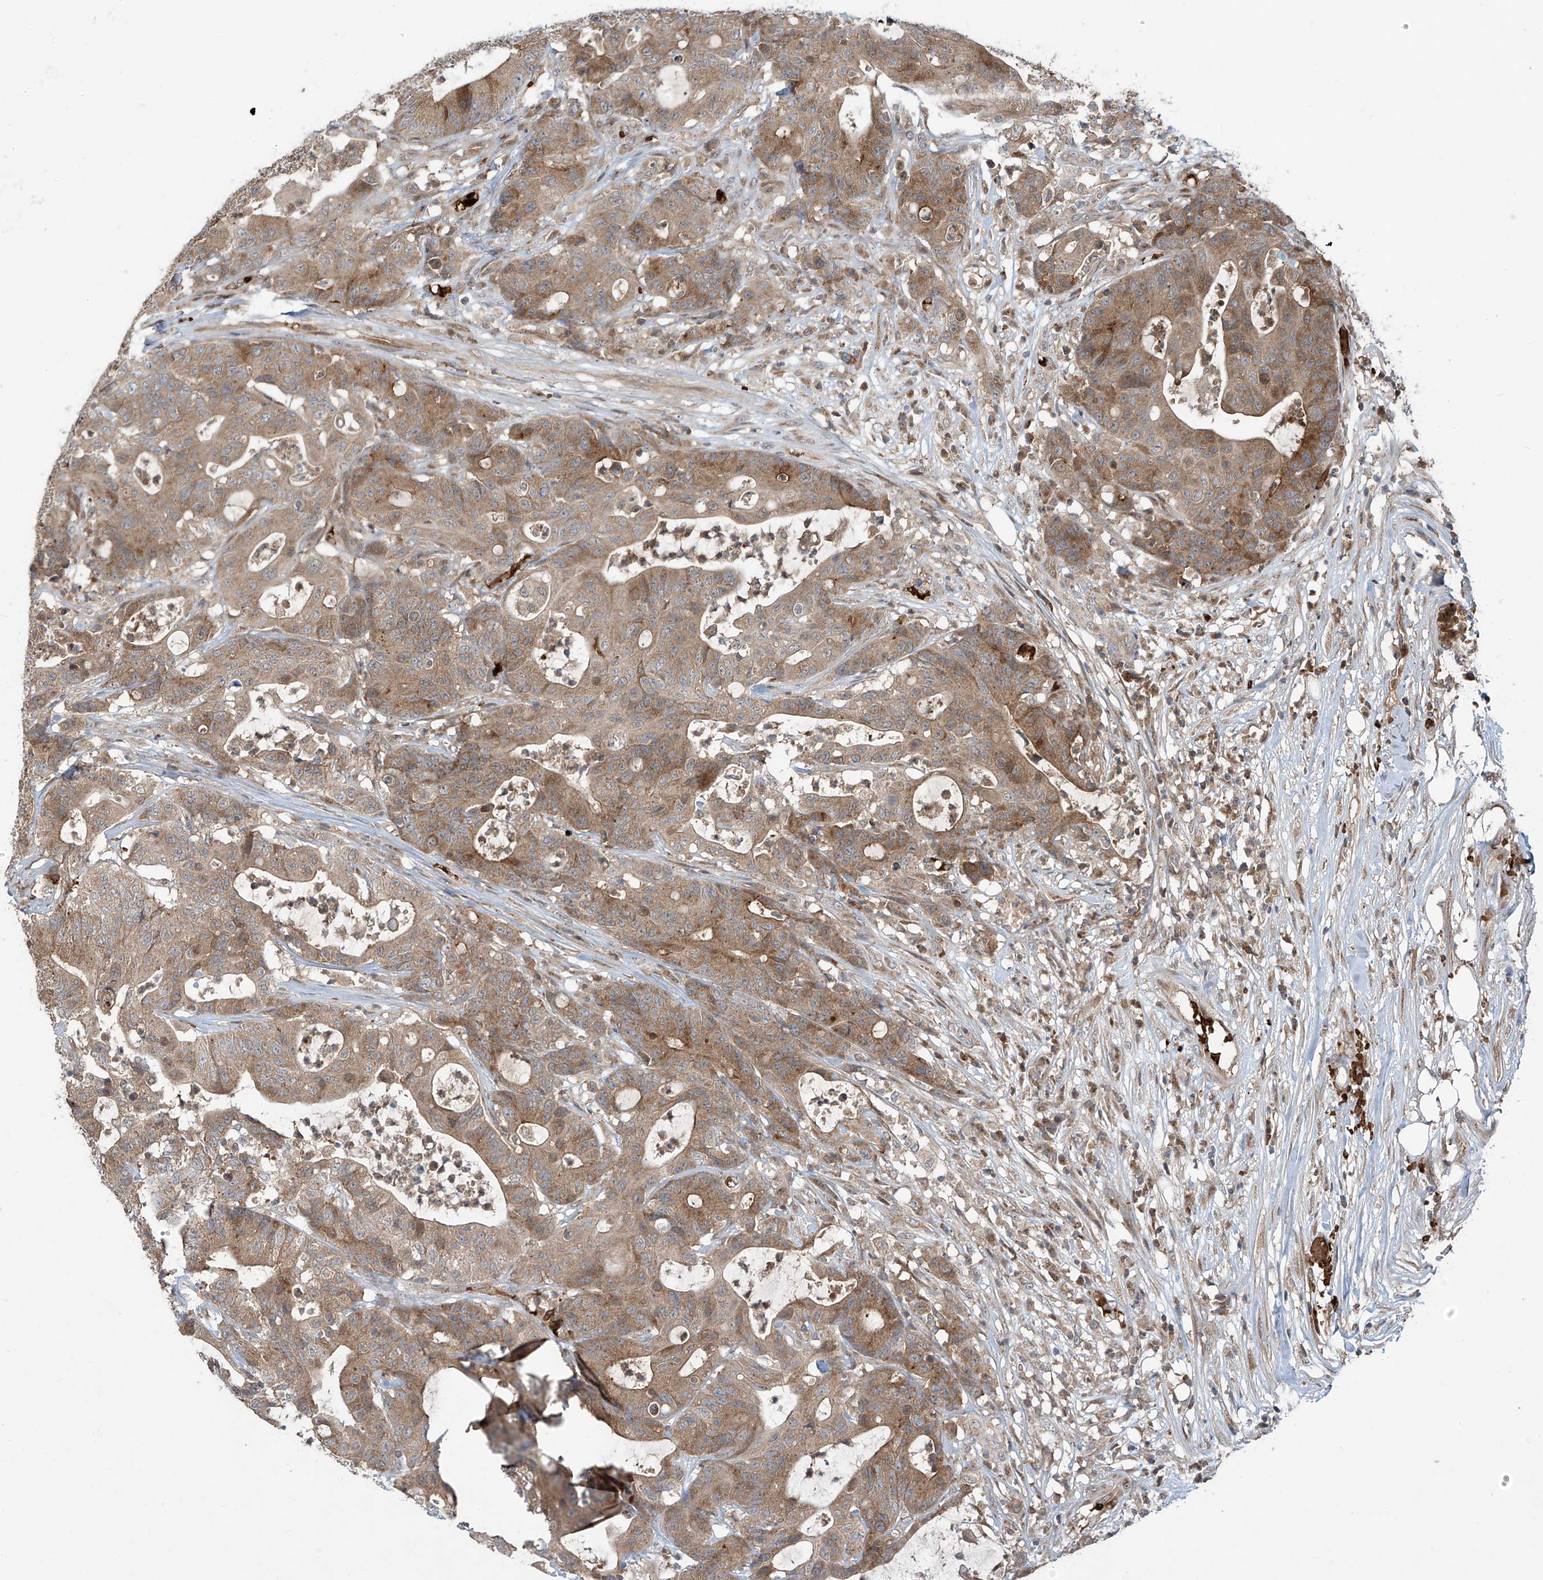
{"staining": {"intensity": "moderate", "quantity": ">75%", "location": "cytoplasmic/membranous"}, "tissue": "colorectal cancer", "cell_type": "Tumor cells", "image_type": "cancer", "snomed": [{"axis": "morphology", "description": "Adenocarcinoma, NOS"}, {"axis": "topography", "description": "Colon"}], "caption": "A micrograph of colorectal cancer (adenocarcinoma) stained for a protein reveals moderate cytoplasmic/membranous brown staining in tumor cells.", "gene": "ZDHHC9", "patient": {"sex": "female", "age": 84}}